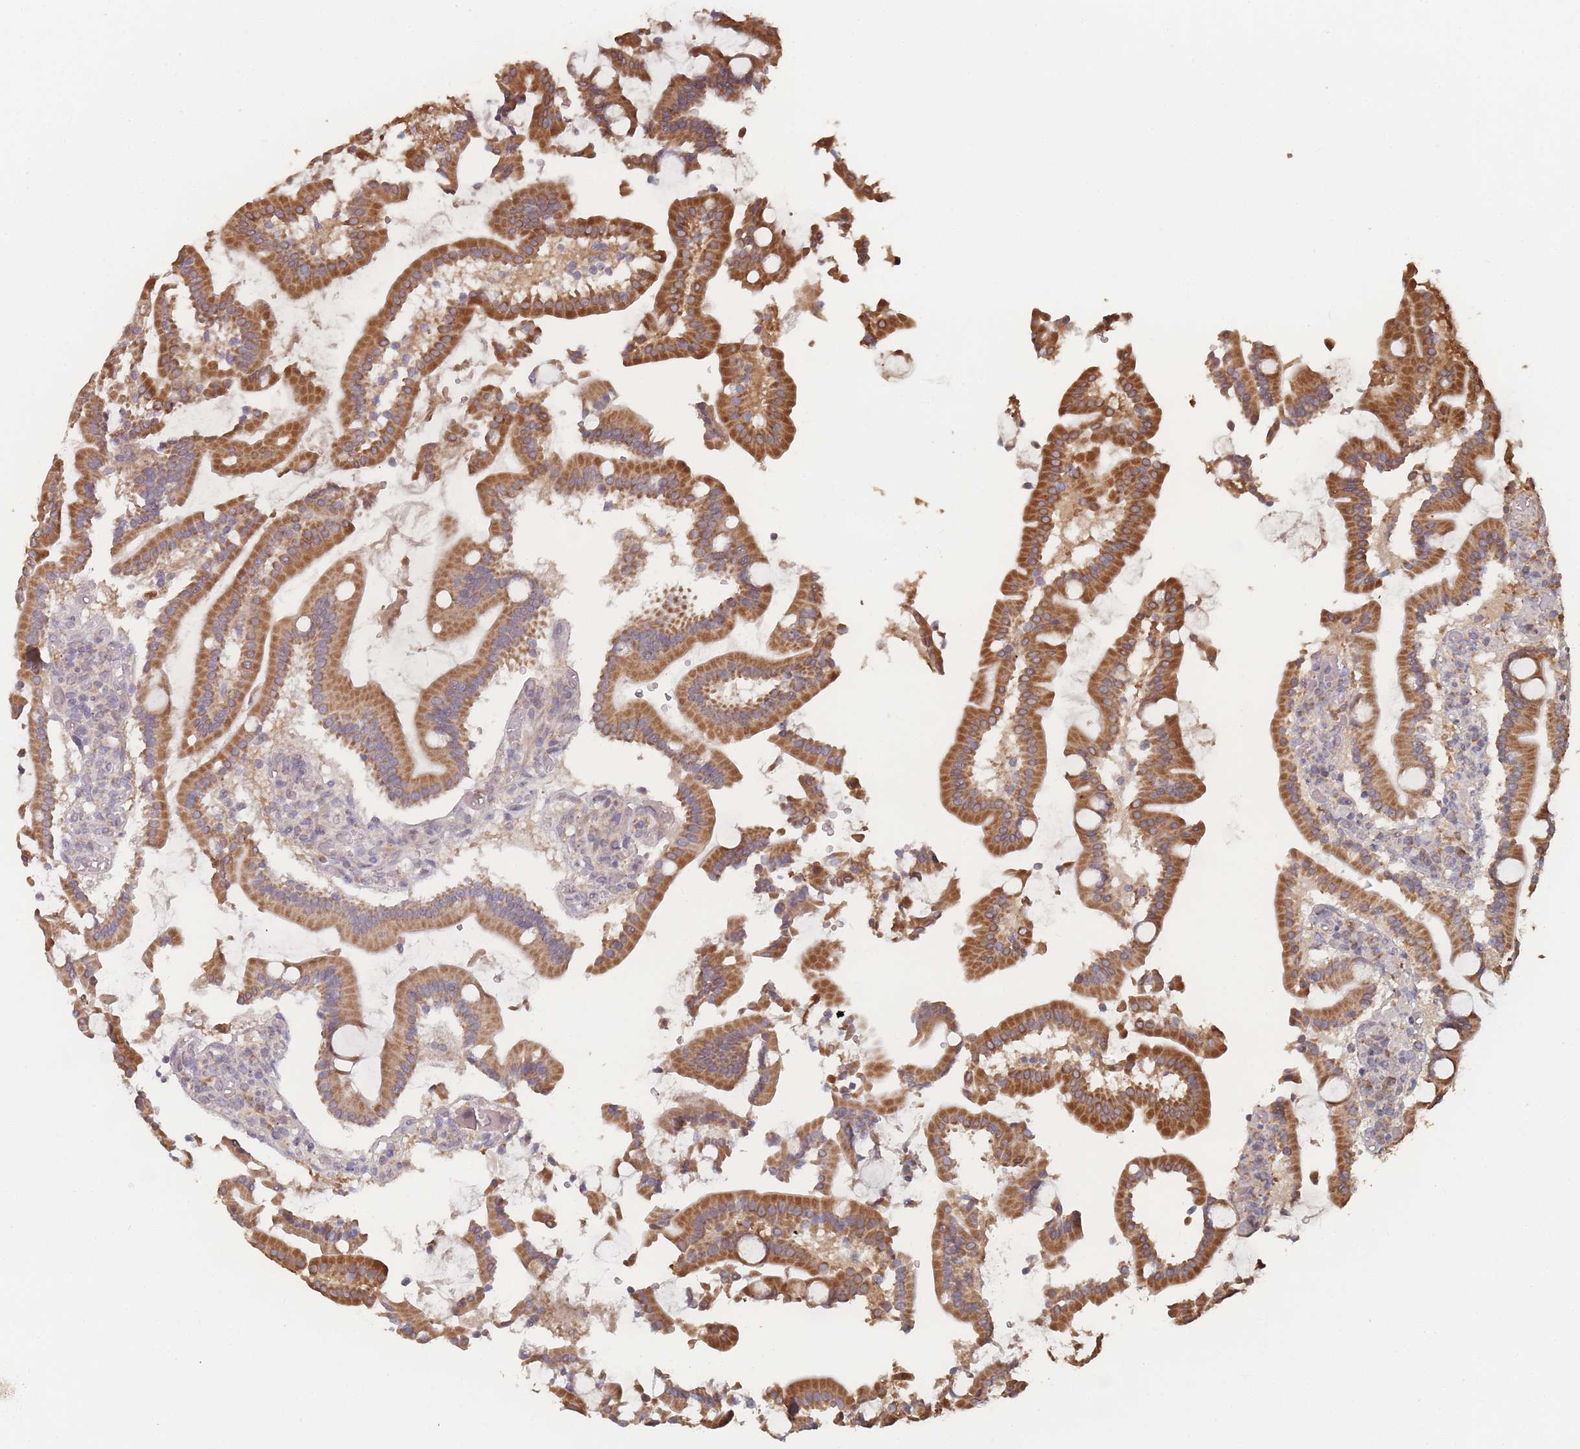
{"staining": {"intensity": "strong", "quantity": ">75%", "location": "cytoplasmic/membranous"}, "tissue": "duodenum", "cell_type": "Glandular cells", "image_type": "normal", "snomed": [{"axis": "morphology", "description": "Normal tissue, NOS"}, {"axis": "topography", "description": "Duodenum"}], "caption": "Duodenum stained for a protein shows strong cytoplasmic/membranous positivity in glandular cells. (brown staining indicates protein expression, while blue staining denotes nuclei).", "gene": "PSMB3", "patient": {"sex": "male", "age": 55}}